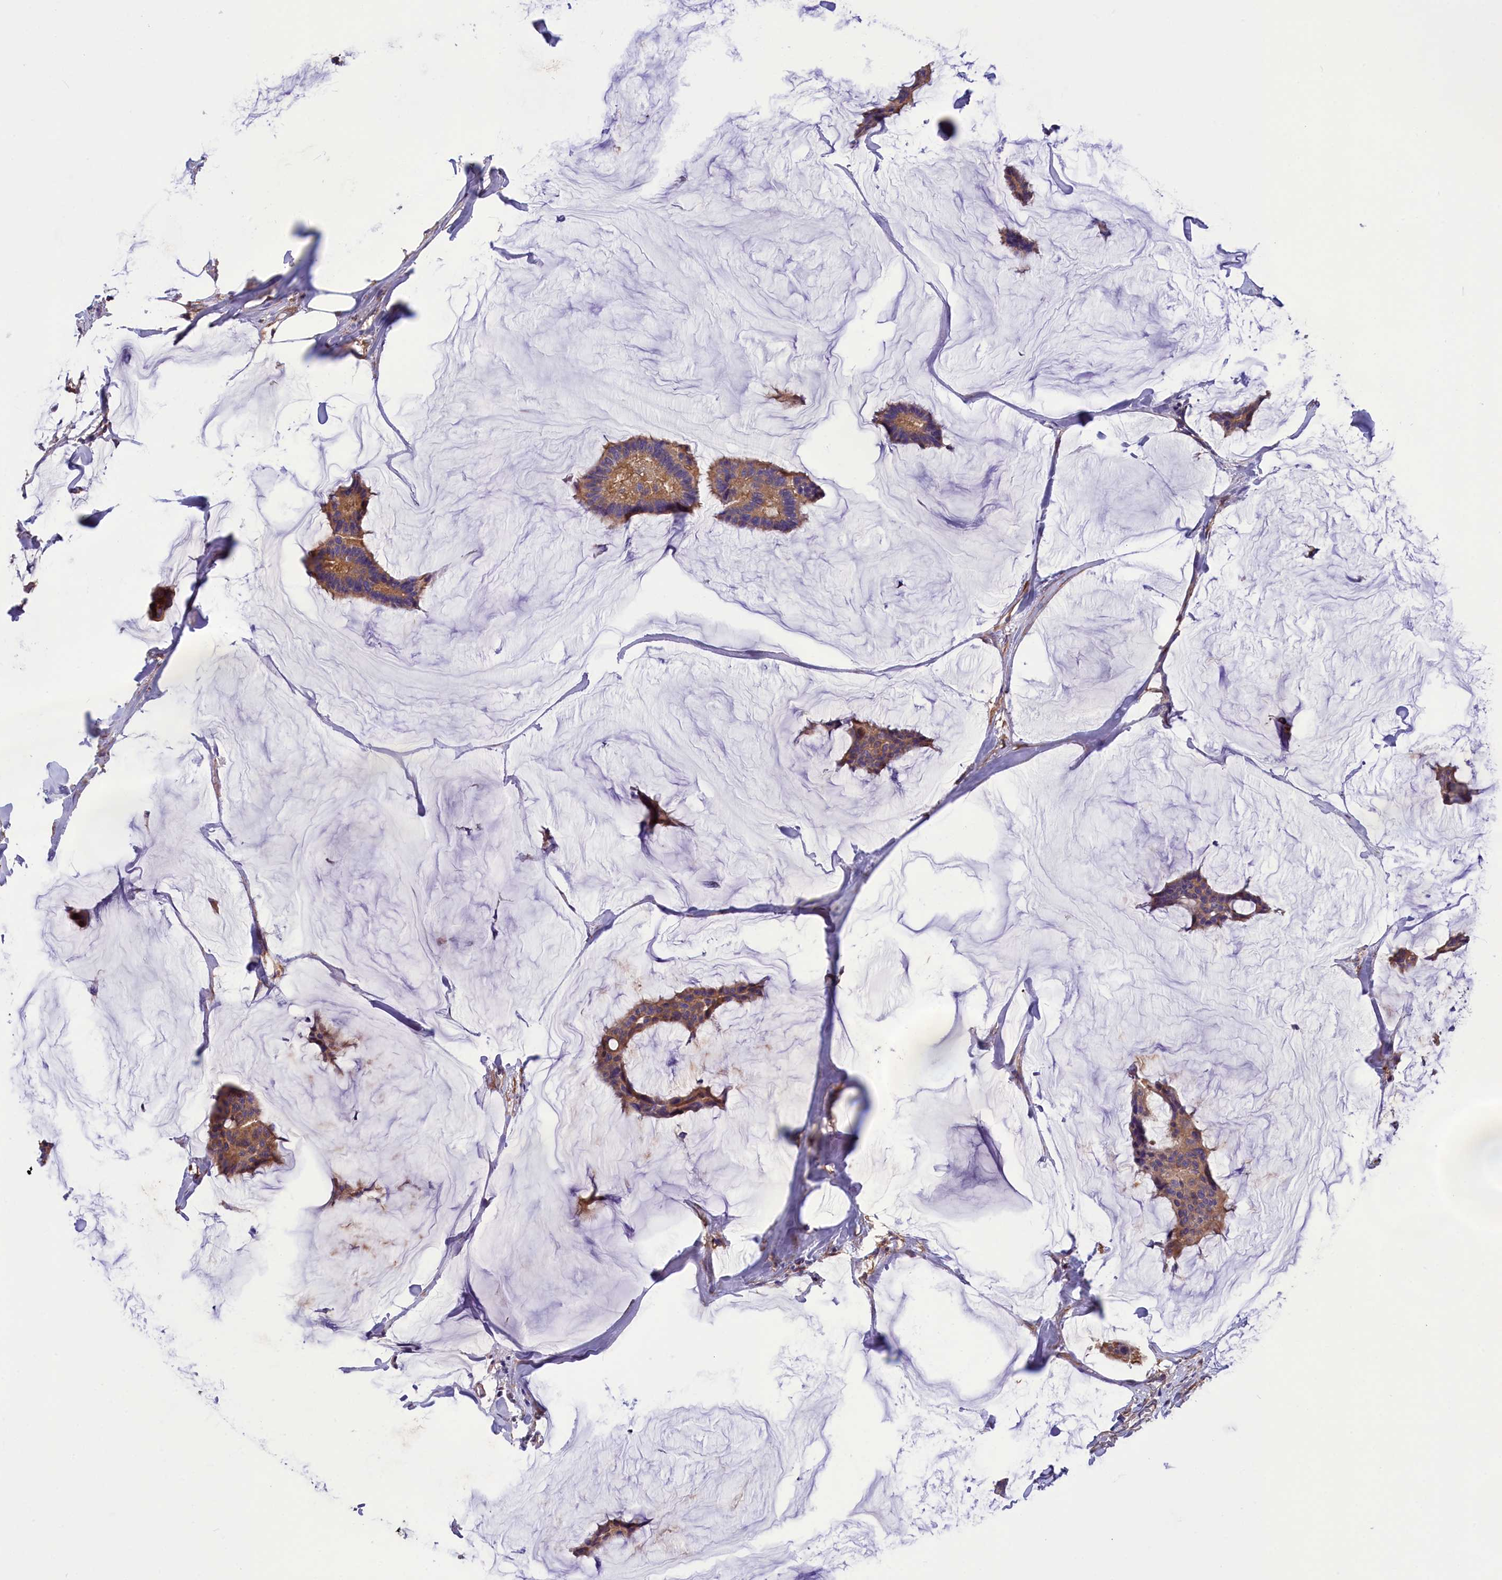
{"staining": {"intensity": "weak", "quantity": ">75%", "location": "cytoplasmic/membranous"}, "tissue": "breast cancer", "cell_type": "Tumor cells", "image_type": "cancer", "snomed": [{"axis": "morphology", "description": "Duct carcinoma"}, {"axis": "topography", "description": "Breast"}], "caption": "Breast infiltrating ductal carcinoma was stained to show a protein in brown. There is low levels of weak cytoplasmic/membranous expression in approximately >75% of tumor cells.", "gene": "AMDHD2", "patient": {"sex": "female", "age": 93}}